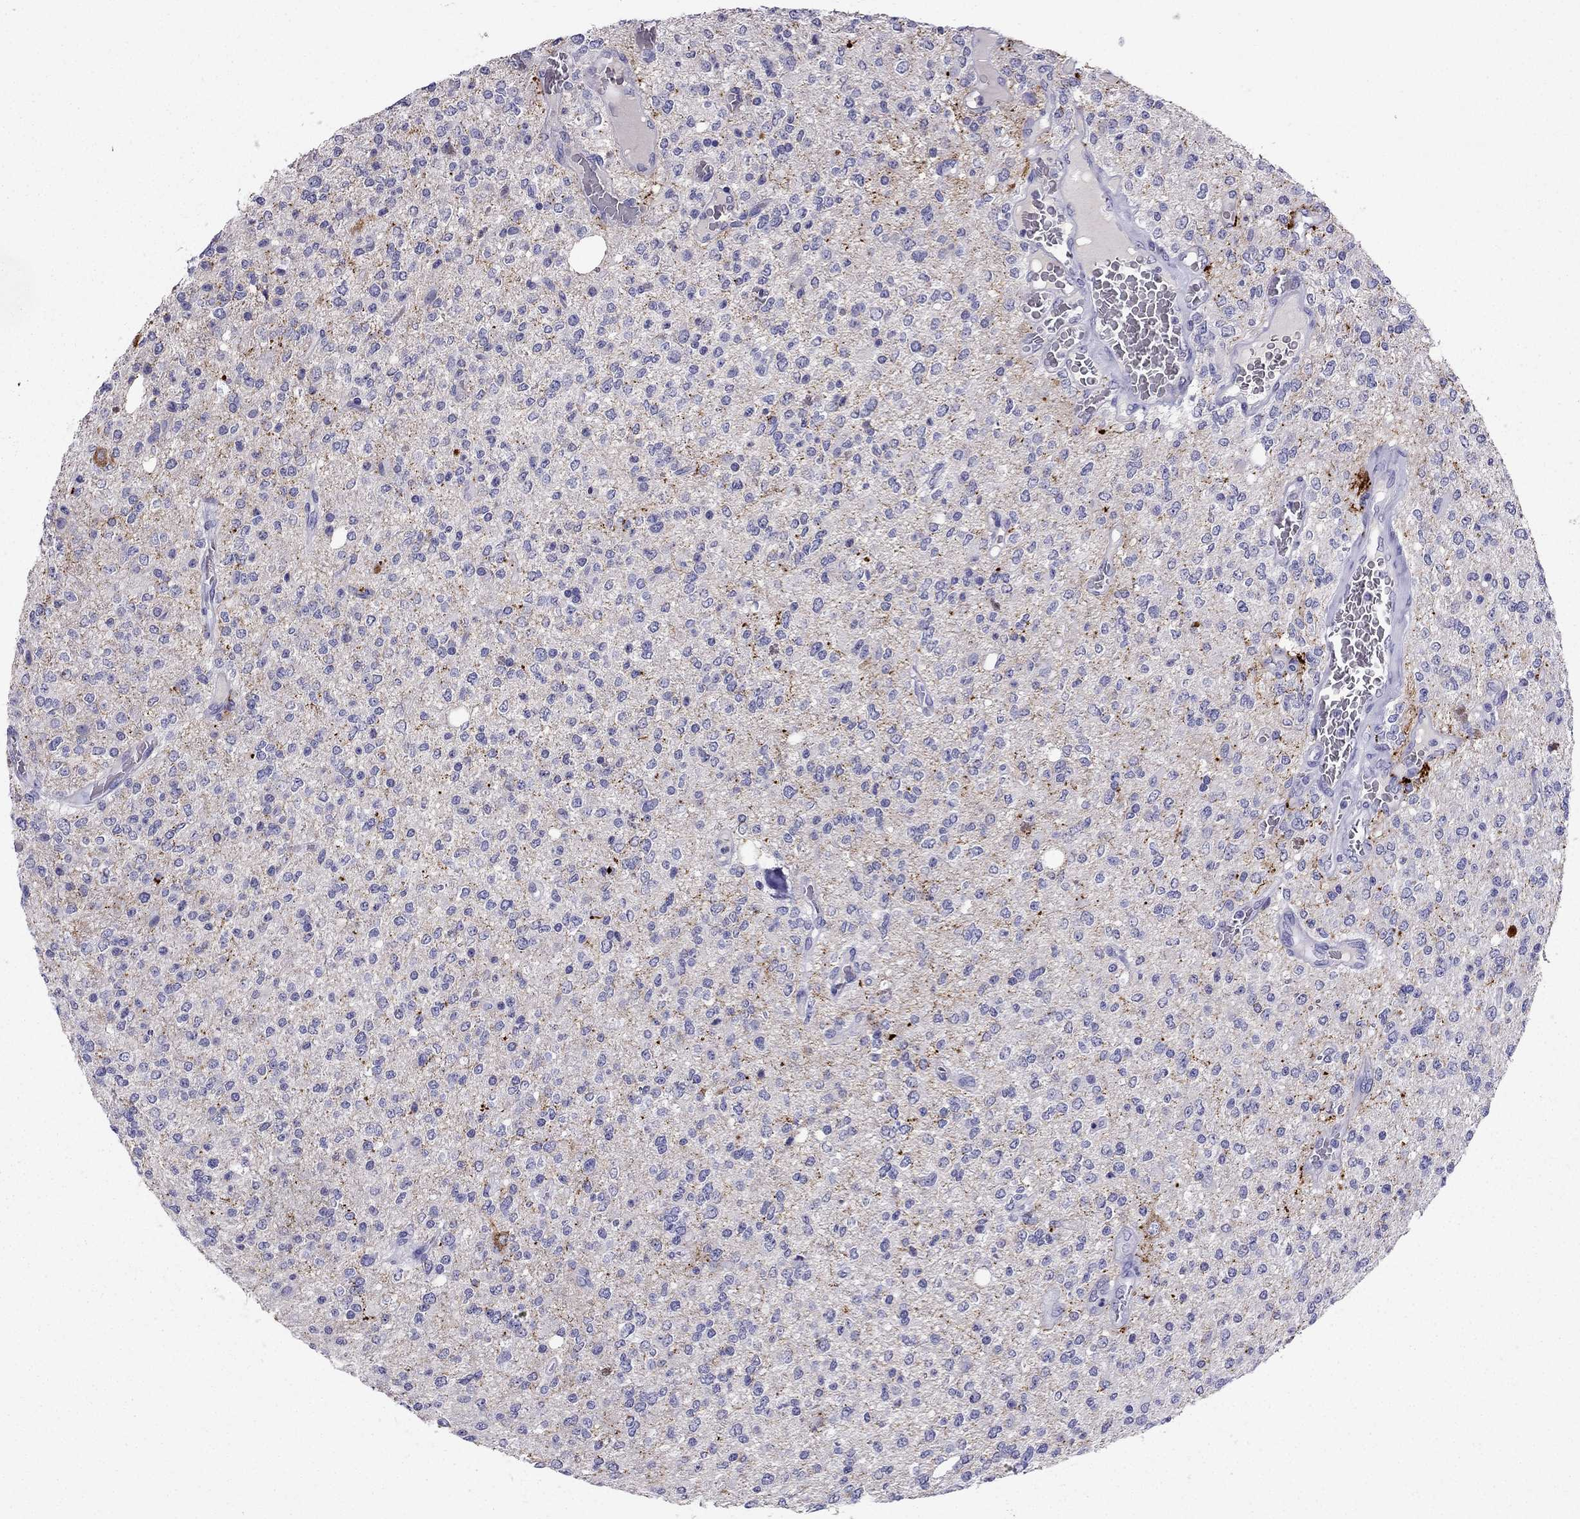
{"staining": {"intensity": "negative", "quantity": "none", "location": "none"}, "tissue": "glioma", "cell_type": "Tumor cells", "image_type": "cancer", "snomed": [{"axis": "morphology", "description": "Glioma, malignant, Low grade"}, {"axis": "topography", "description": "Brain"}], "caption": "IHC of malignant low-grade glioma shows no staining in tumor cells. The staining was performed using DAB (3,3'-diaminobenzidine) to visualize the protein expression in brown, while the nuclei were stained in blue with hematoxylin (Magnification: 20x).", "gene": "NPTX1", "patient": {"sex": "male", "age": 67}}